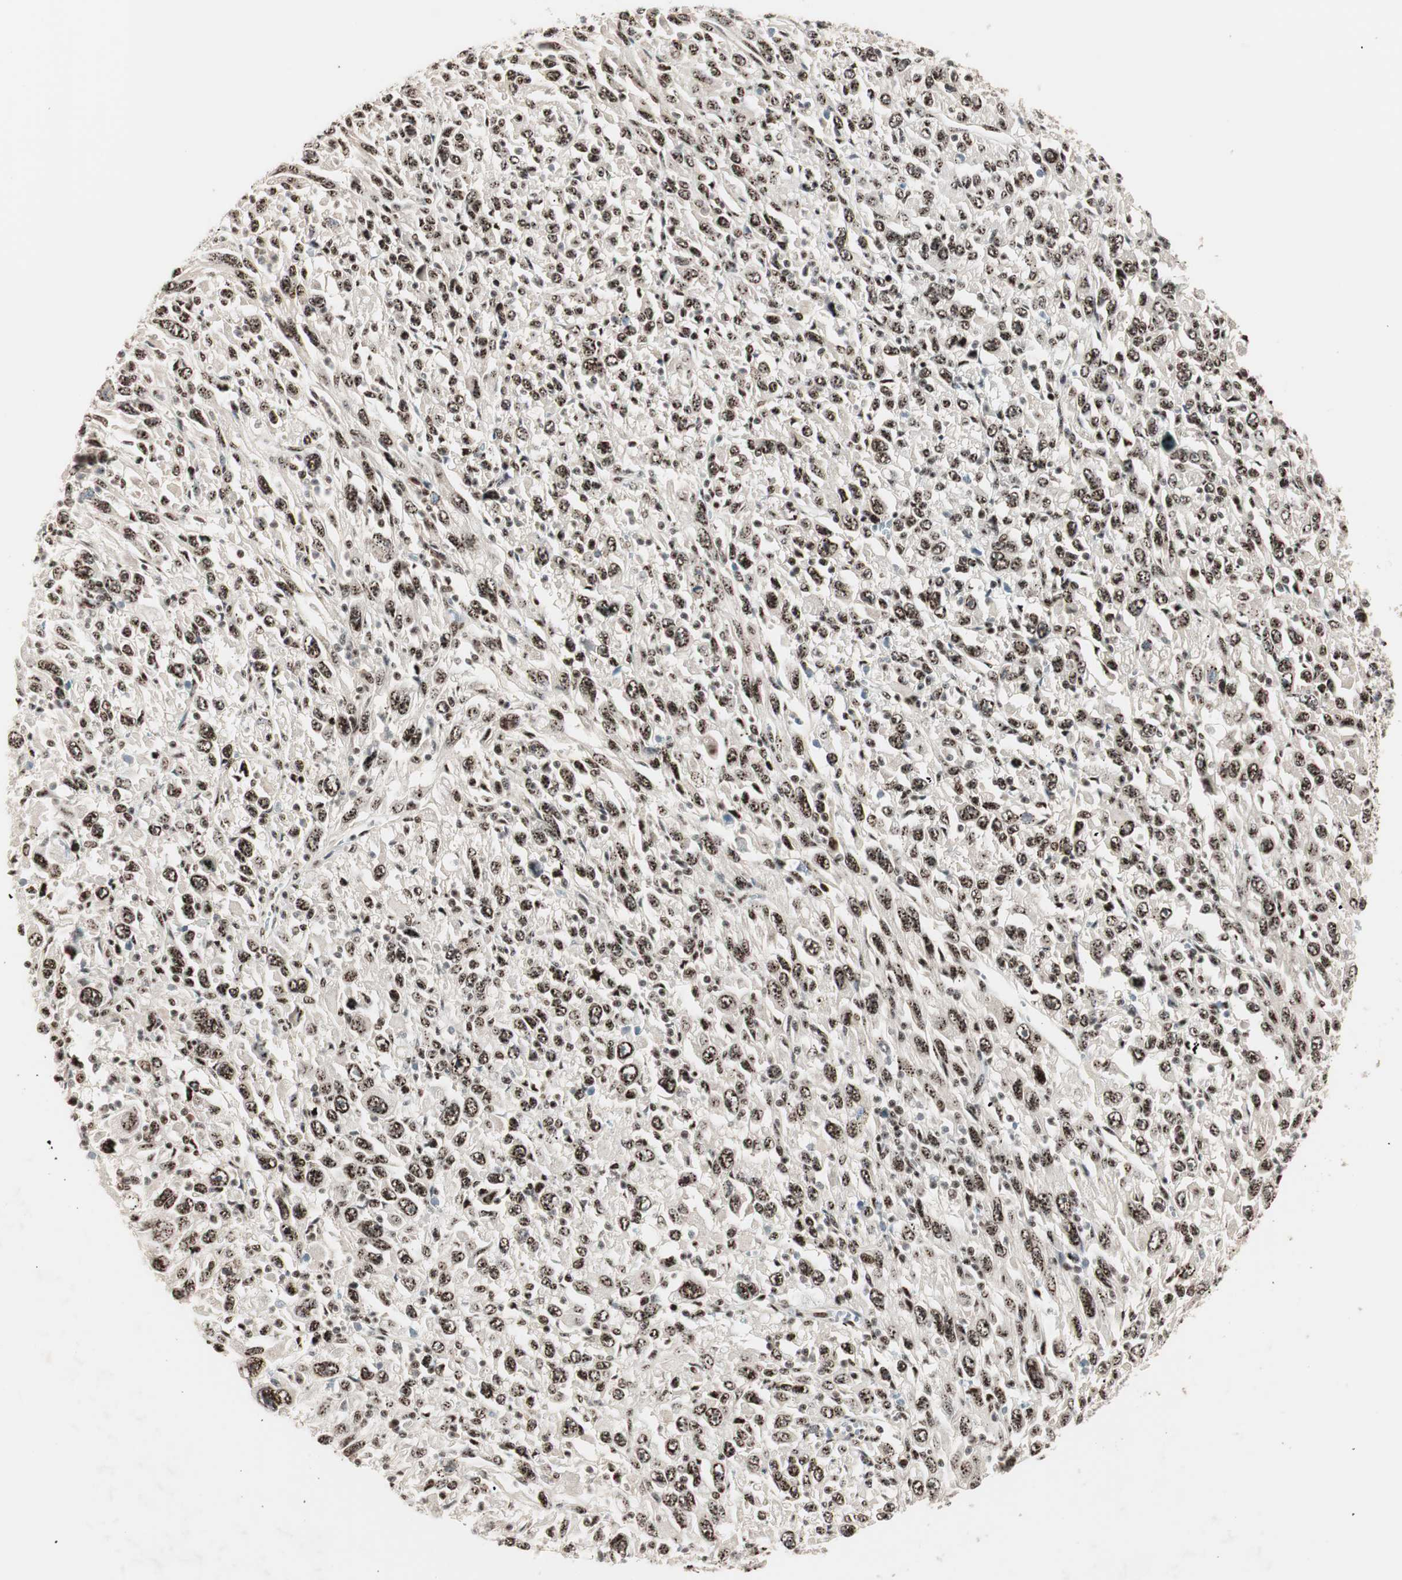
{"staining": {"intensity": "strong", "quantity": ">75%", "location": "nuclear"}, "tissue": "melanoma", "cell_type": "Tumor cells", "image_type": "cancer", "snomed": [{"axis": "morphology", "description": "Malignant melanoma, Metastatic site"}, {"axis": "topography", "description": "Skin"}], "caption": "This image reveals immunohistochemistry (IHC) staining of melanoma, with high strong nuclear expression in approximately >75% of tumor cells.", "gene": "NR5A2", "patient": {"sex": "female", "age": 56}}